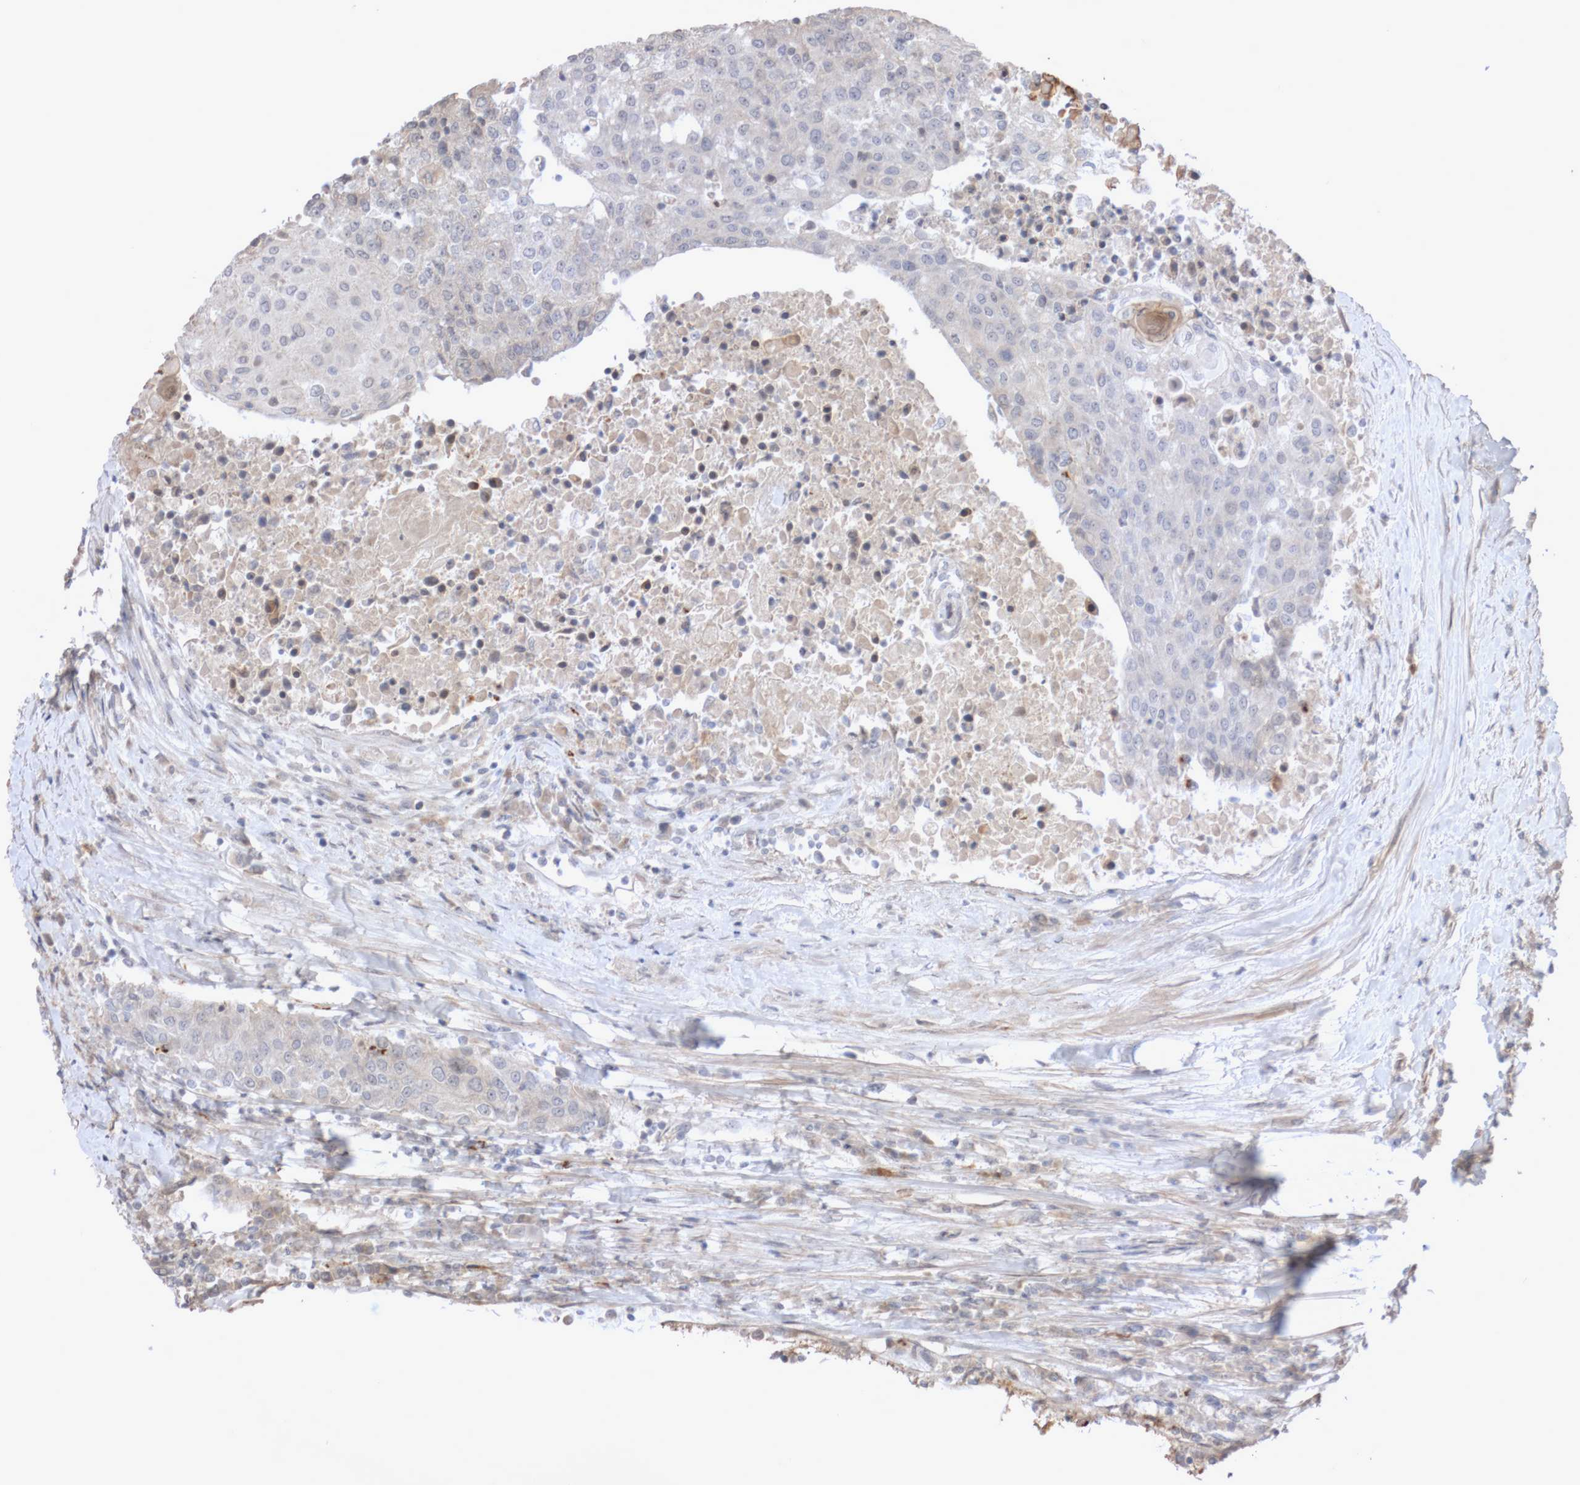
{"staining": {"intensity": "negative", "quantity": "none", "location": "none"}, "tissue": "urothelial cancer", "cell_type": "Tumor cells", "image_type": "cancer", "snomed": [{"axis": "morphology", "description": "Urothelial carcinoma, High grade"}, {"axis": "topography", "description": "Urinary bladder"}], "caption": "Immunohistochemistry (IHC) of human high-grade urothelial carcinoma demonstrates no expression in tumor cells.", "gene": "DPH7", "patient": {"sex": "female", "age": 85}}